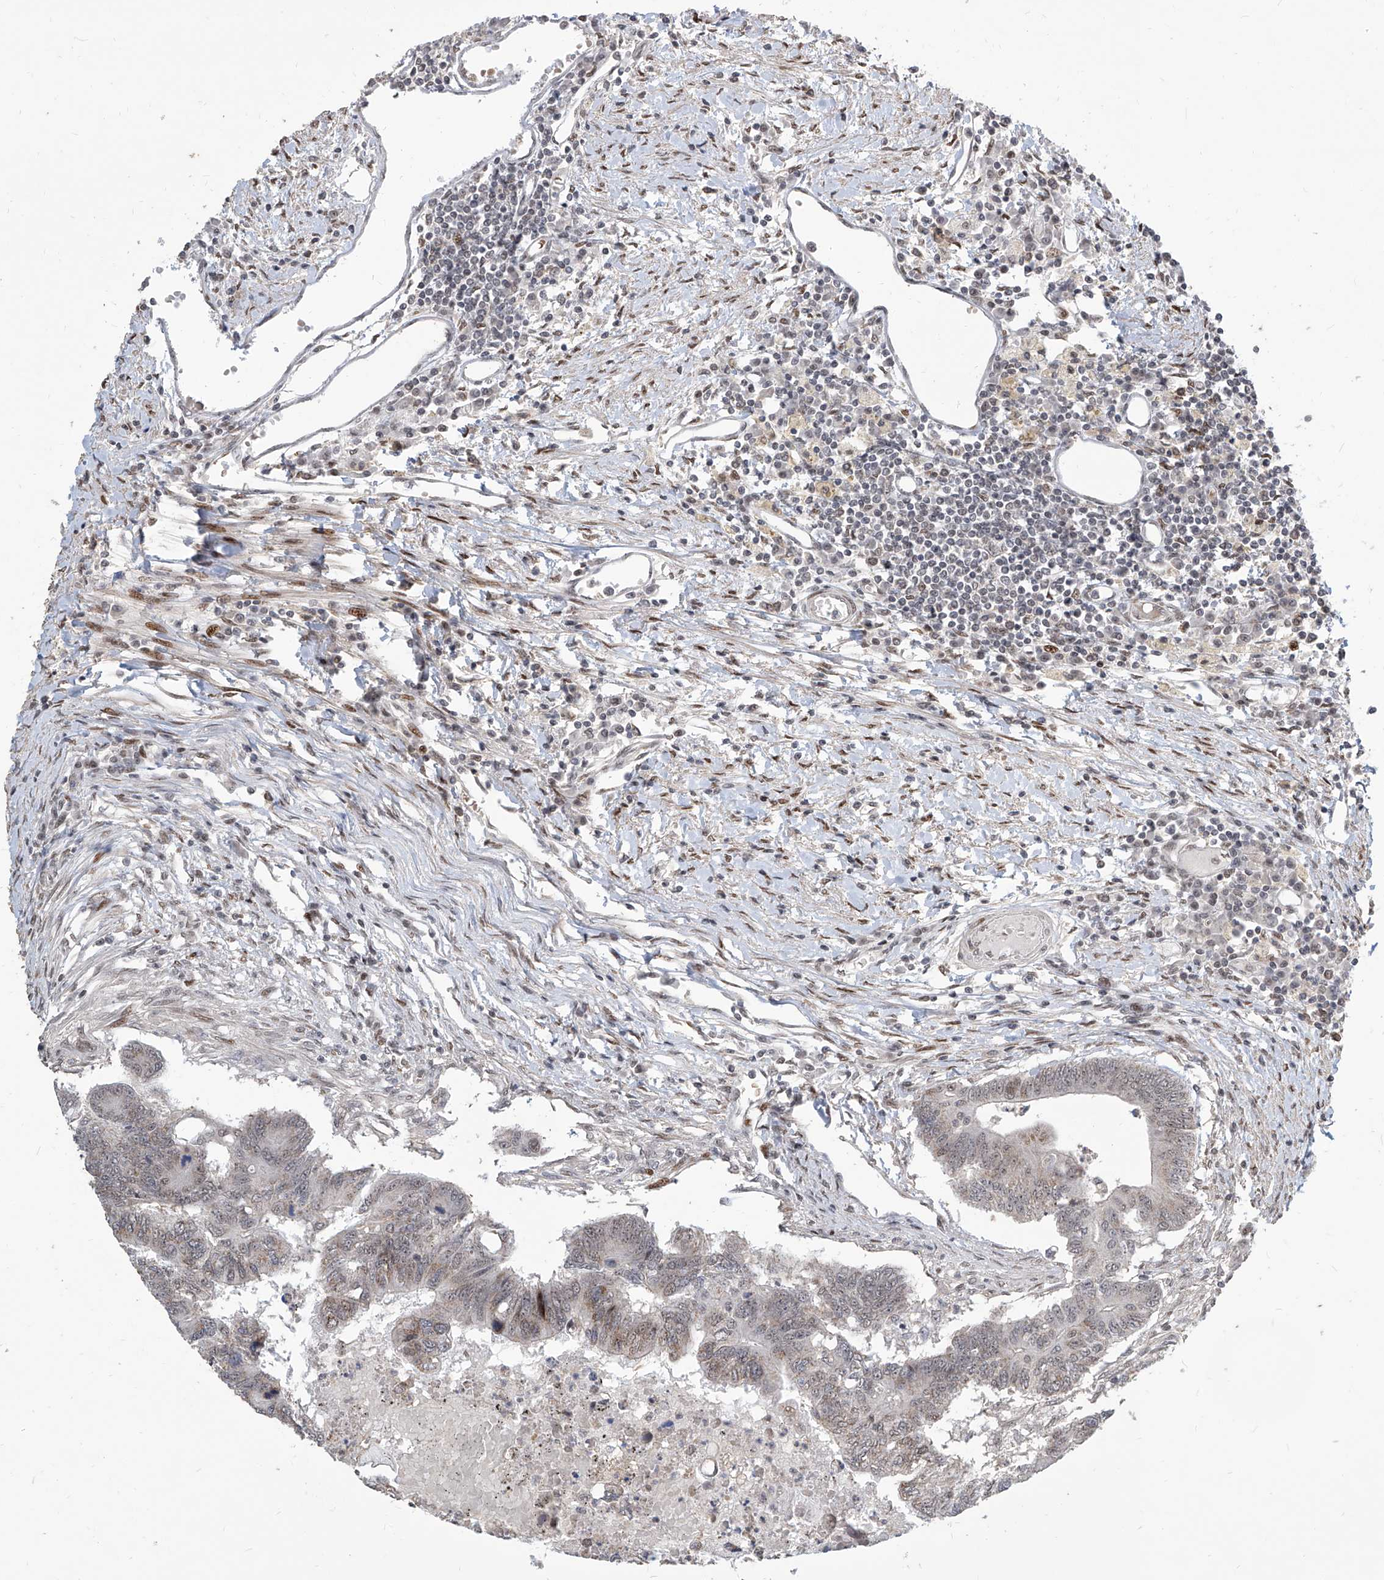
{"staining": {"intensity": "weak", "quantity": "25%-75%", "location": "cytoplasmic/membranous,nuclear"}, "tissue": "colorectal cancer", "cell_type": "Tumor cells", "image_type": "cancer", "snomed": [{"axis": "morphology", "description": "Adenoma, NOS"}, {"axis": "morphology", "description": "Adenocarcinoma, NOS"}, {"axis": "topography", "description": "Colon"}], "caption": "Colorectal cancer (adenoma) stained for a protein (brown) exhibits weak cytoplasmic/membranous and nuclear positive staining in about 25%-75% of tumor cells.", "gene": "IRF2", "patient": {"sex": "male", "age": 79}}